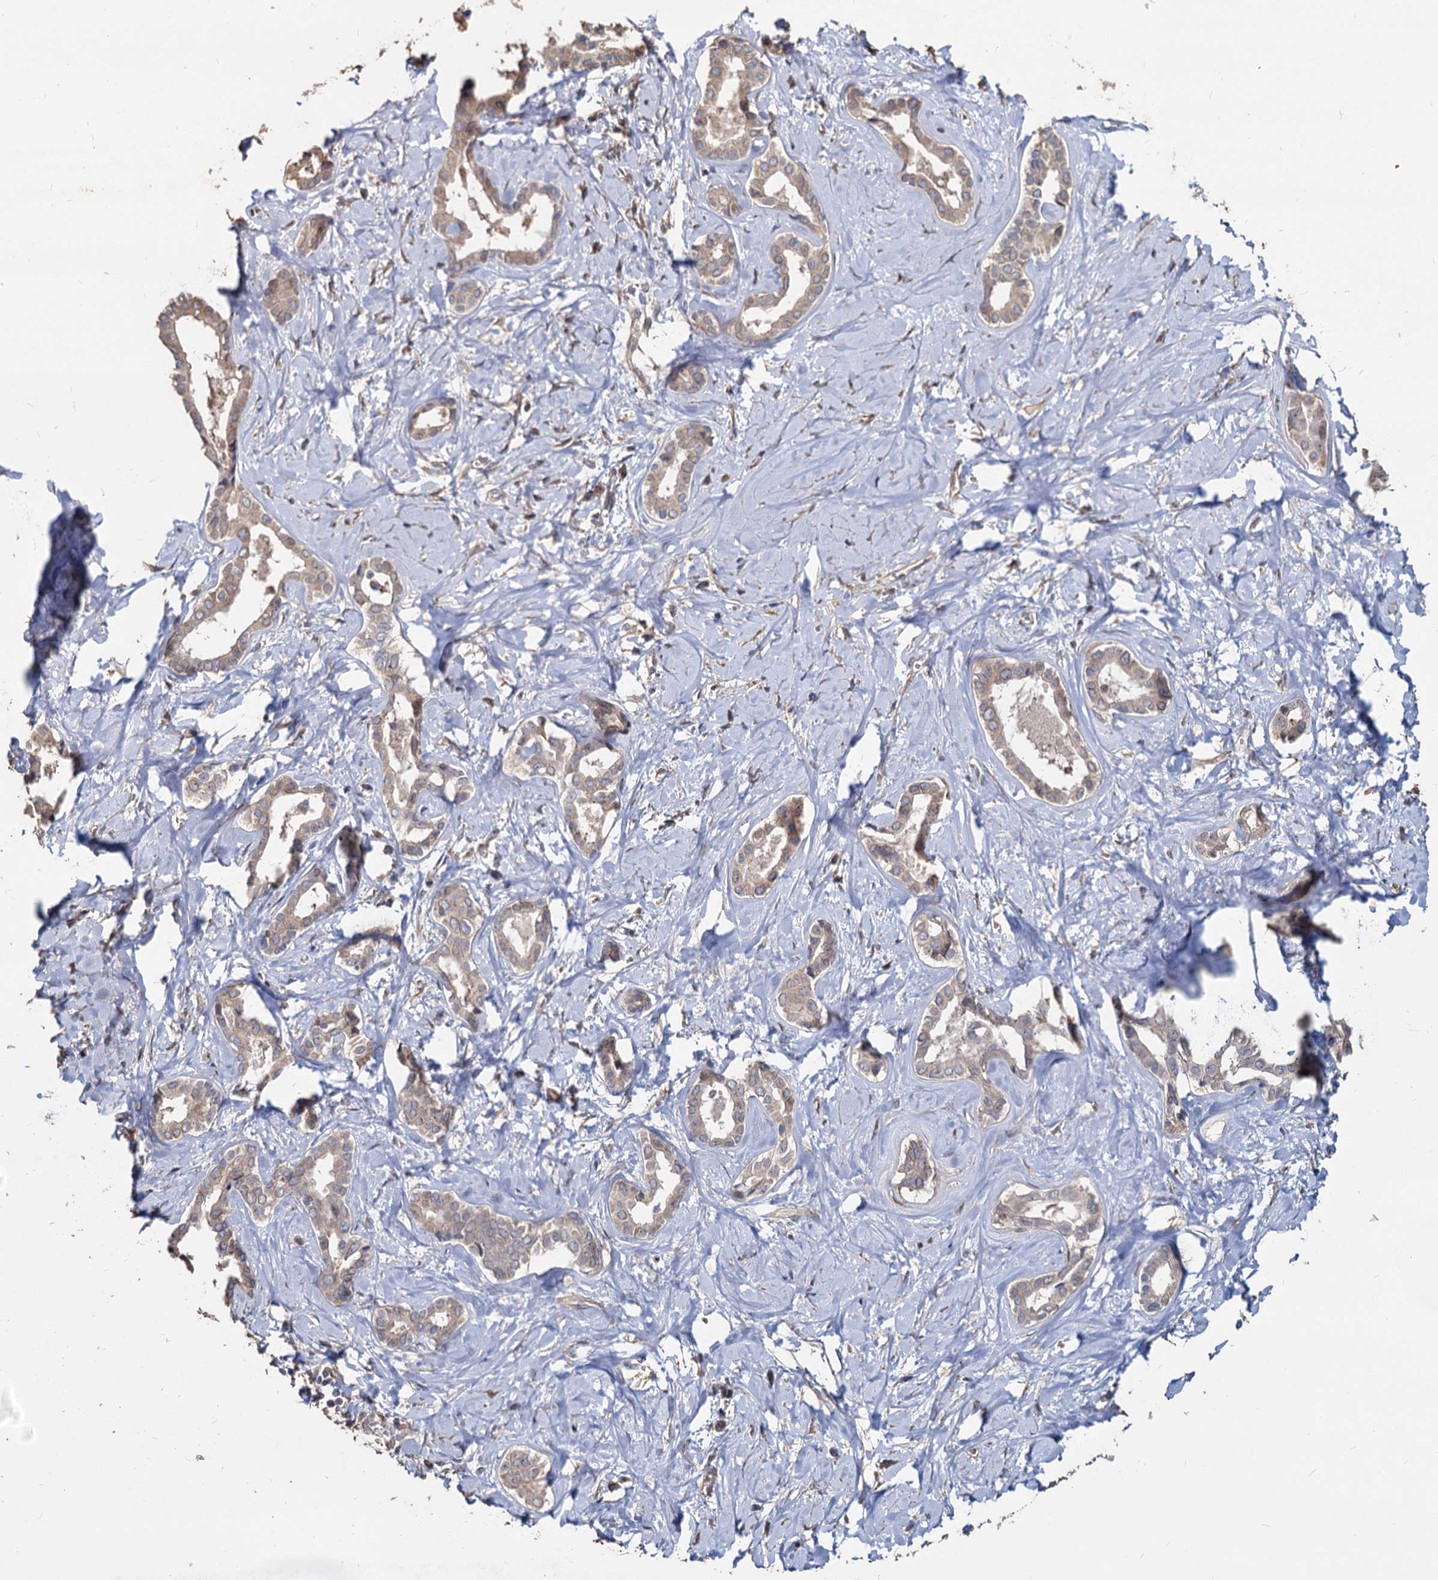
{"staining": {"intensity": "weak", "quantity": "25%-75%", "location": "cytoplasmic/membranous"}, "tissue": "liver cancer", "cell_type": "Tumor cells", "image_type": "cancer", "snomed": [{"axis": "morphology", "description": "Cholangiocarcinoma"}, {"axis": "topography", "description": "Liver"}], "caption": "Immunohistochemistry (IHC) photomicrograph of cholangiocarcinoma (liver) stained for a protein (brown), which displays low levels of weak cytoplasmic/membranous positivity in approximately 25%-75% of tumor cells.", "gene": "DEPDC4", "patient": {"sex": "female", "age": 77}}